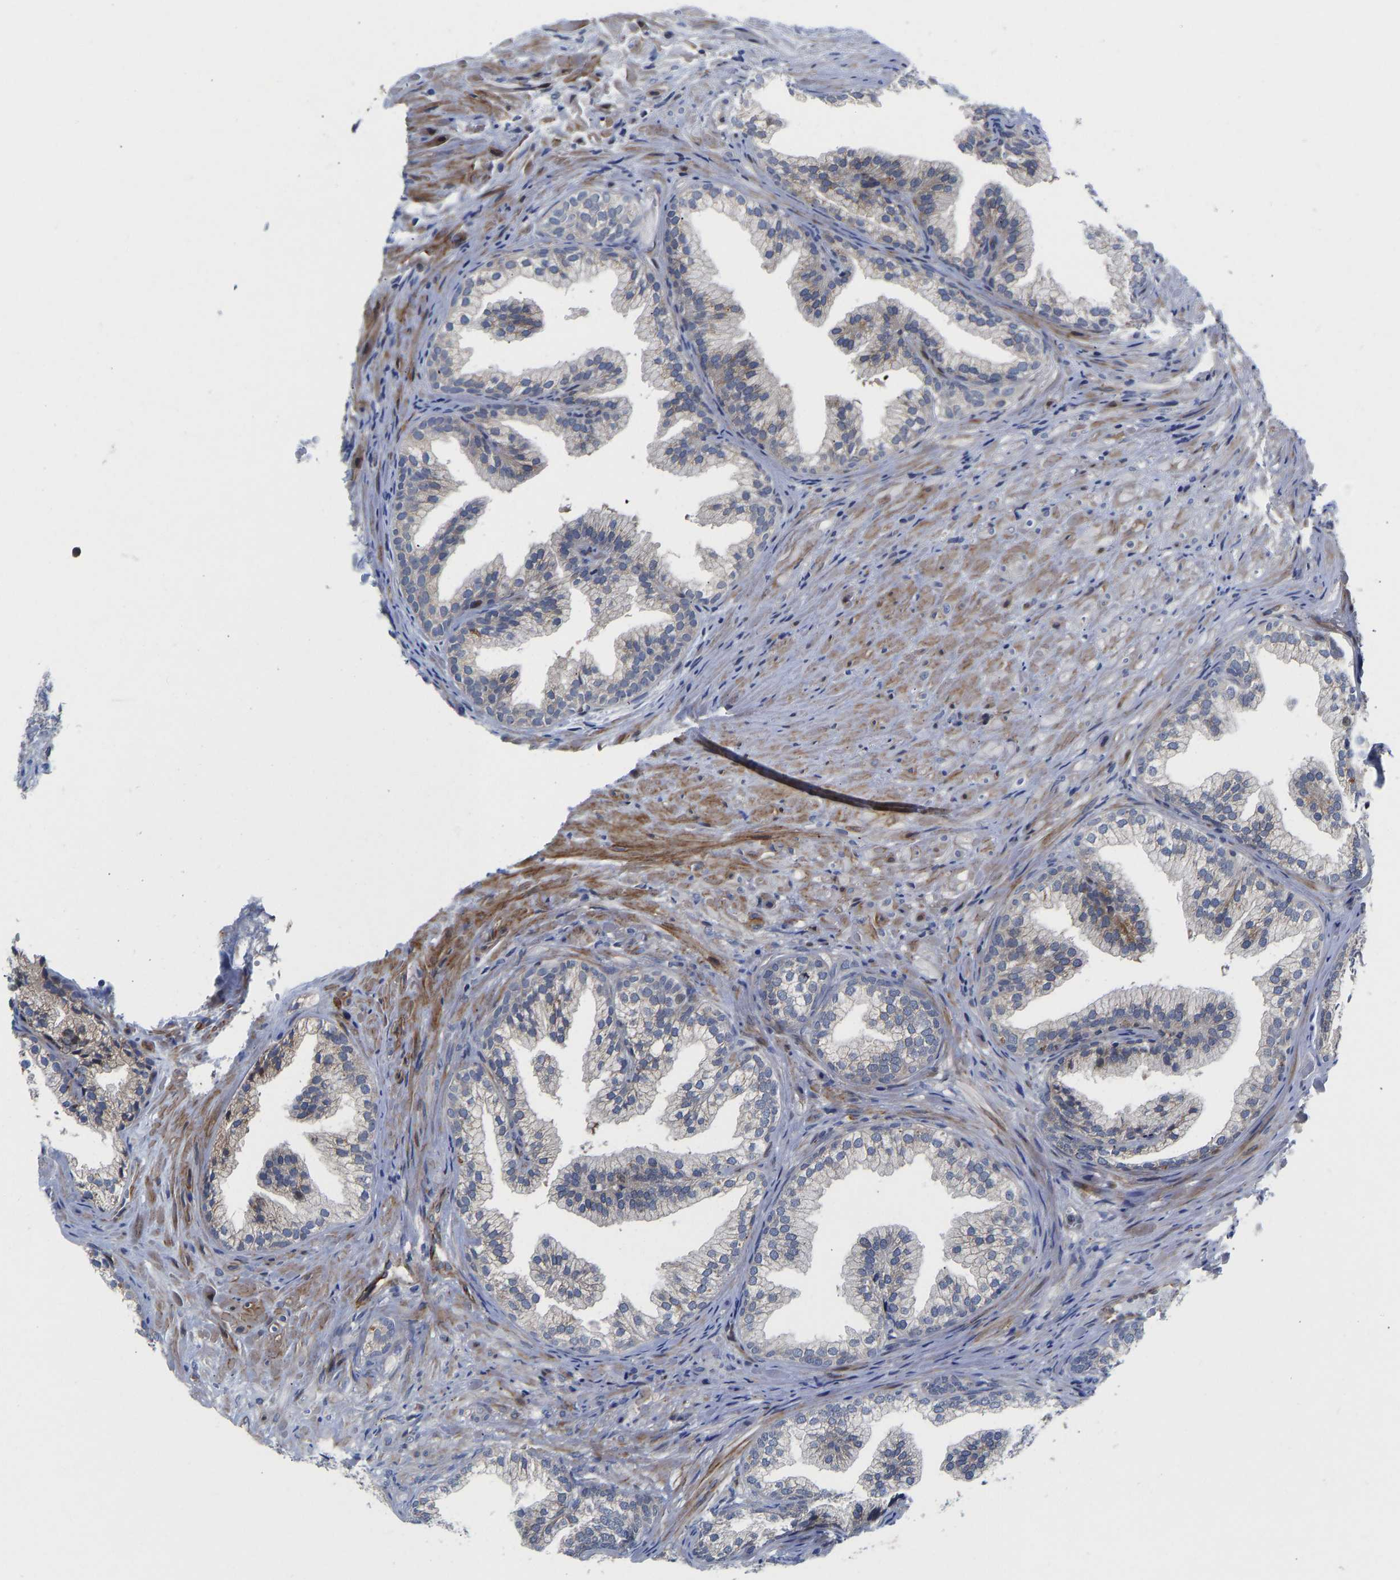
{"staining": {"intensity": "weak", "quantity": ">75%", "location": "cytoplasmic/membranous"}, "tissue": "prostate", "cell_type": "Glandular cells", "image_type": "normal", "snomed": [{"axis": "morphology", "description": "Normal tissue, NOS"}, {"axis": "topography", "description": "Prostate"}], "caption": "Weak cytoplasmic/membranous positivity is seen in approximately >75% of glandular cells in normal prostate. The staining is performed using DAB (3,3'-diaminobenzidine) brown chromogen to label protein expression. The nuclei are counter-stained blue using hematoxylin.", "gene": "TMEM38B", "patient": {"sex": "male", "age": 76}}